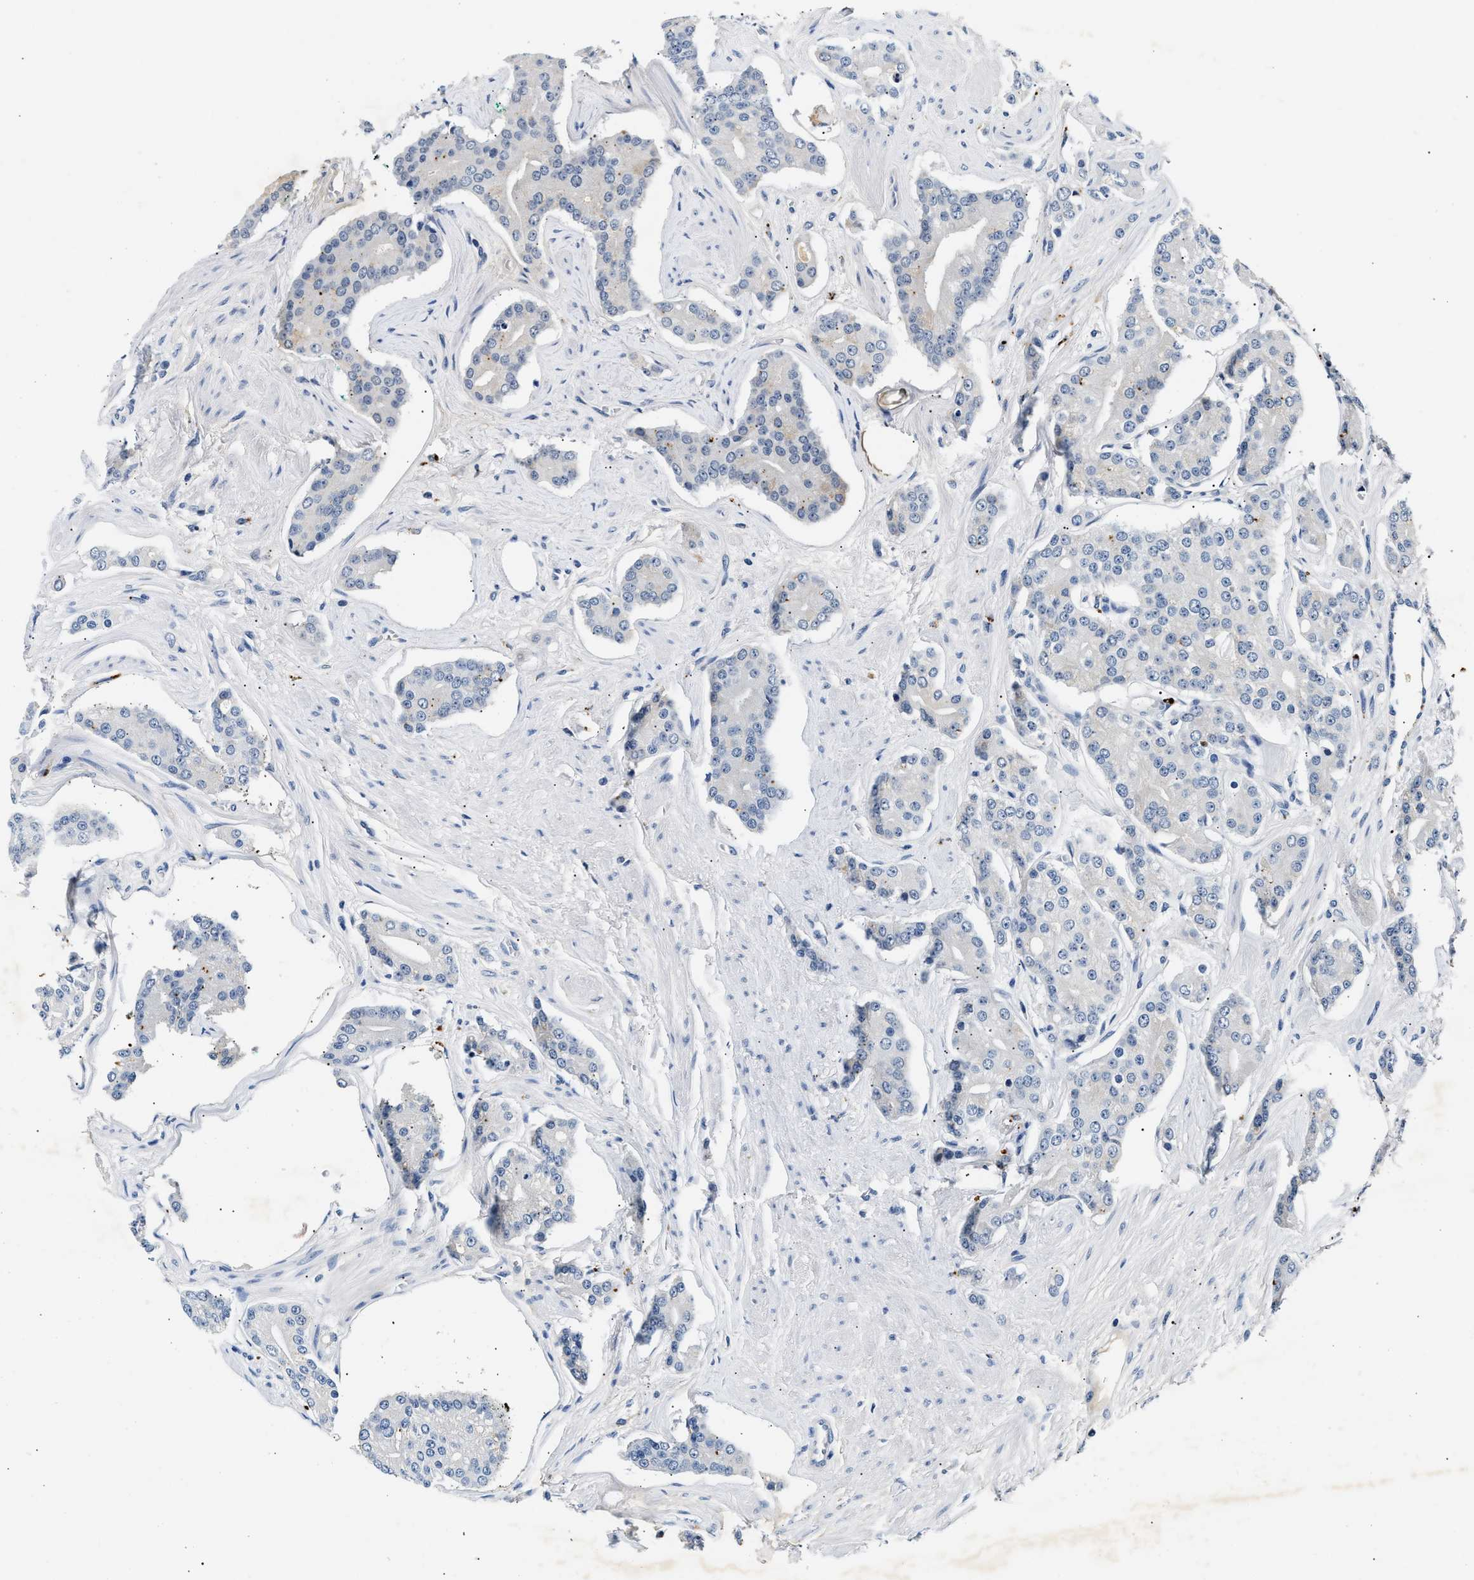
{"staining": {"intensity": "negative", "quantity": "none", "location": "none"}, "tissue": "prostate cancer", "cell_type": "Tumor cells", "image_type": "cancer", "snomed": [{"axis": "morphology", "description": "Adenocarcinoma, High grade"}, {"axis": "topography", "description": "Prostate"}], "caption": "High magnification brightfield microscopy of prostate cancer (adenocarcinoma (high-grade)) stained with DAB (3,3'-diaminobenzidine) (brown) and counterstained with hematoxylin (blue): tumor cells show no significant positivity.", "gene": "MED22", "patient": {"sex": "male", "age": 71}}